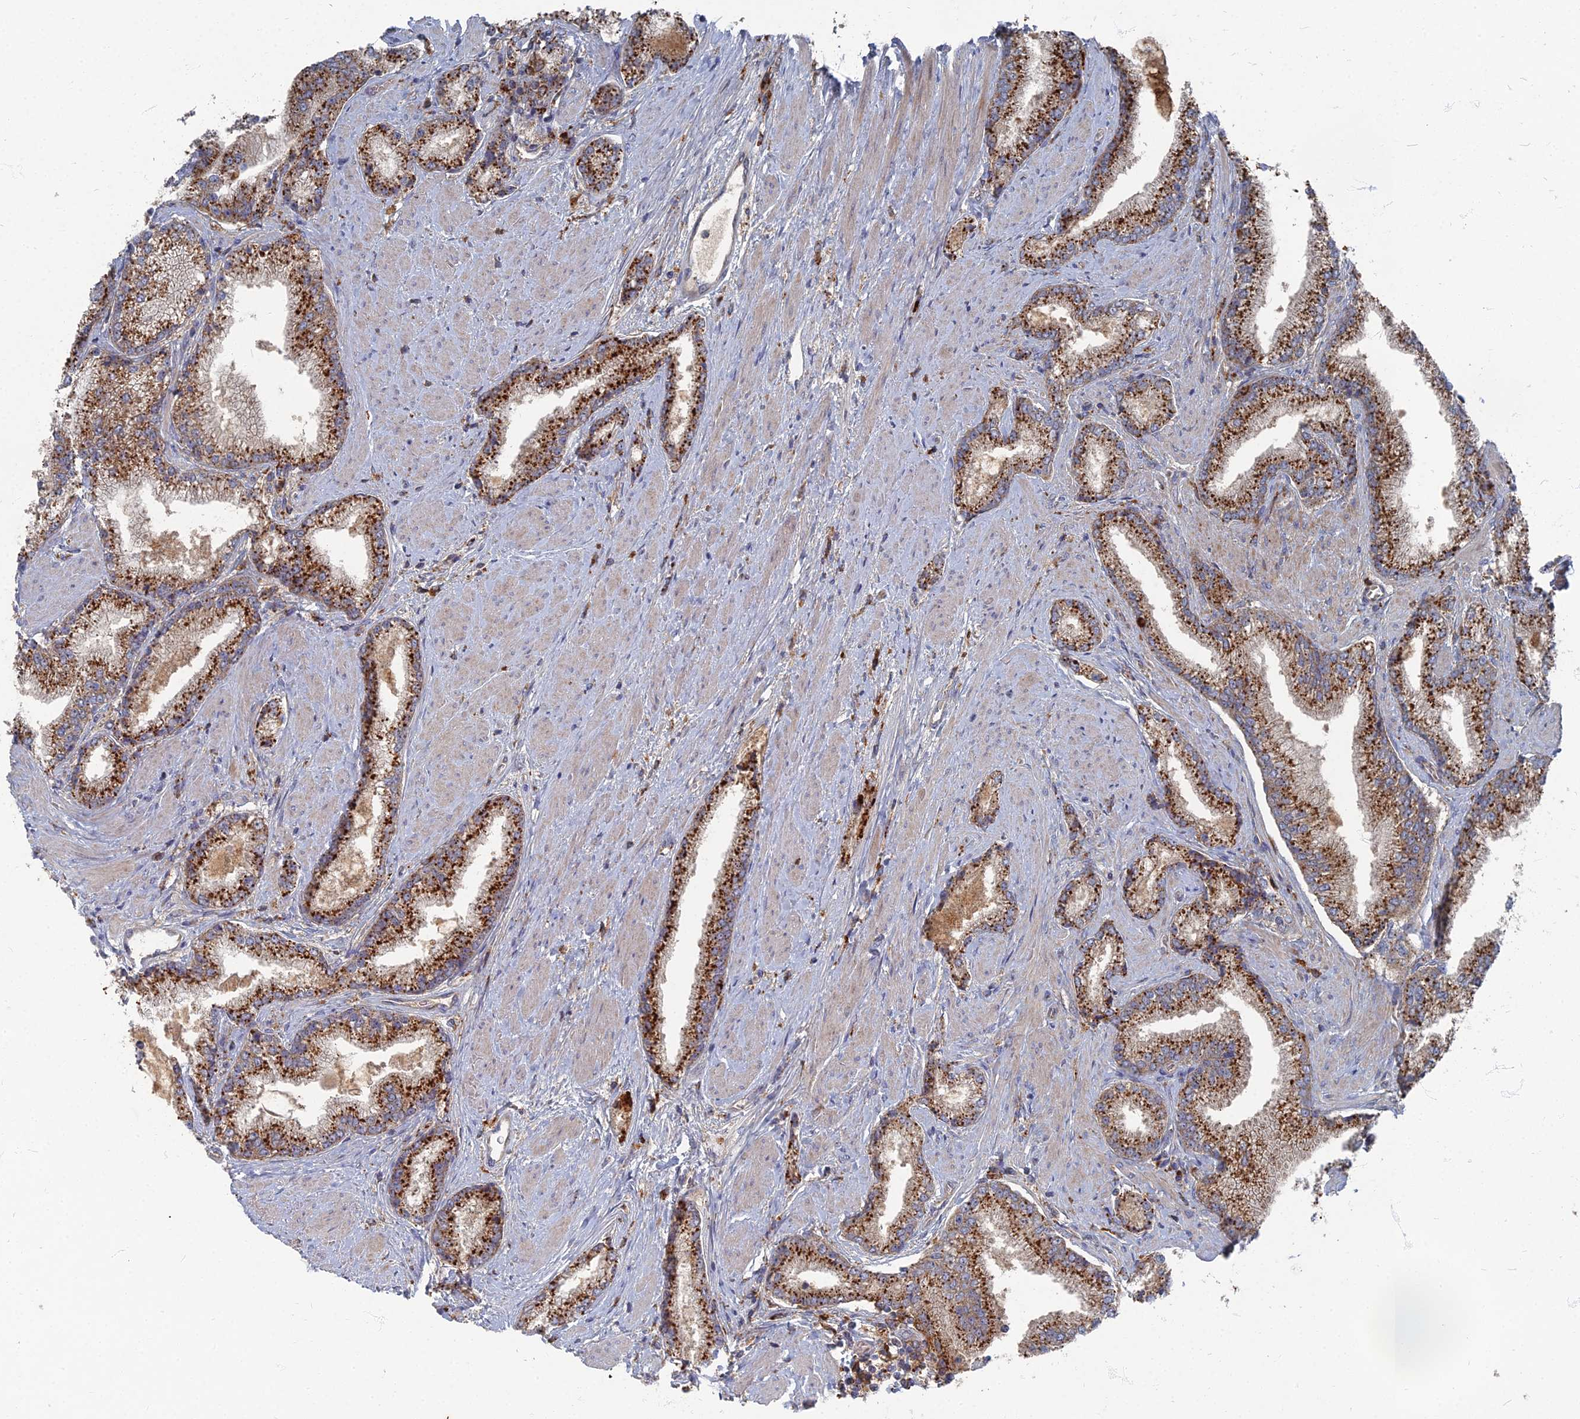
{"staining": {"intensity": "strong", "quantity": ">75%", "location": "cytoplasmic/membranous"}, "tissue": "prostate cancer", "cell_type": "Tumor cells", "image_type": "cancer", "snomed": [{"axis": "morphology", "description": "Adenocarcinoma, High grade"}, {"axis": "topography", "description": "Prostate"}], "caption": "A brown stain highlights strong cytoplasmic/membranous staining of a protein in human prostate cancer tumor cells.", "gene": "PPCDC", "patient": {"sex": "male", "age": 67}}